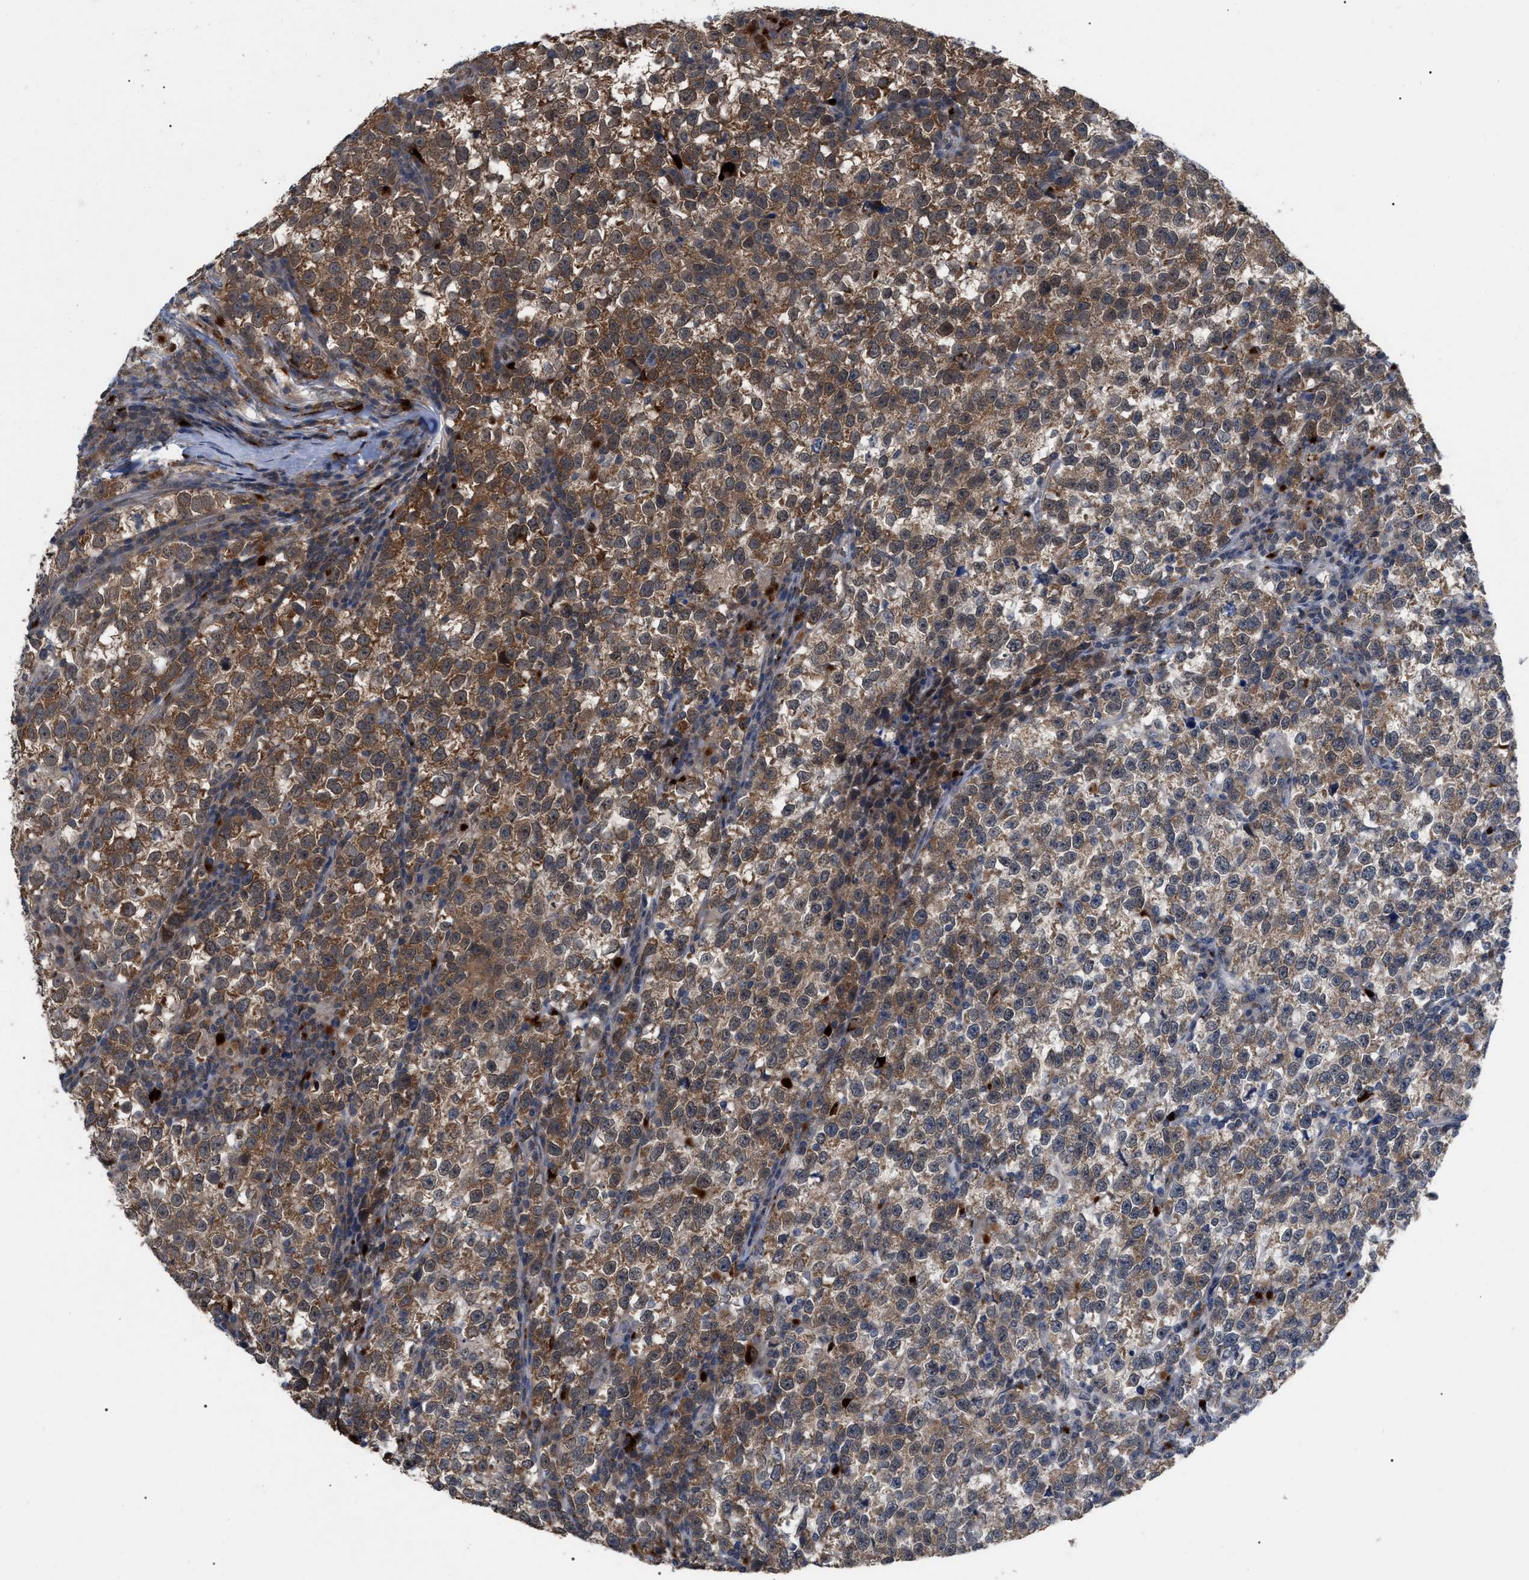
{"staining": {"intensity": "moderate", "quantity": ">75%", "location": "cytoplasmic/membranous"}, "tissue": "testis cancer", "cell_type": "Tumor cells", "image_type": "cancer", "snomed": [{"axis": "morphology", "description": "Normal tissue, NOS"}, {"axis": "morphology", "description": "Seminoma, NOS"}, {"axis": "topography", "description": "Testis"}], "caption": "DAB (3,3'-diaminobenzidine) immunohistochemical staining of testis cancer shows moderate cytoplasmic/membranous protein positivity in approximately >75% of tumor cells. (DAB (3,3'-diaminobenzidine) IHC with brightfield microscopy, high magnification).", "gene": "UPF1", "patient": {"sex": "male", "age": 43}}